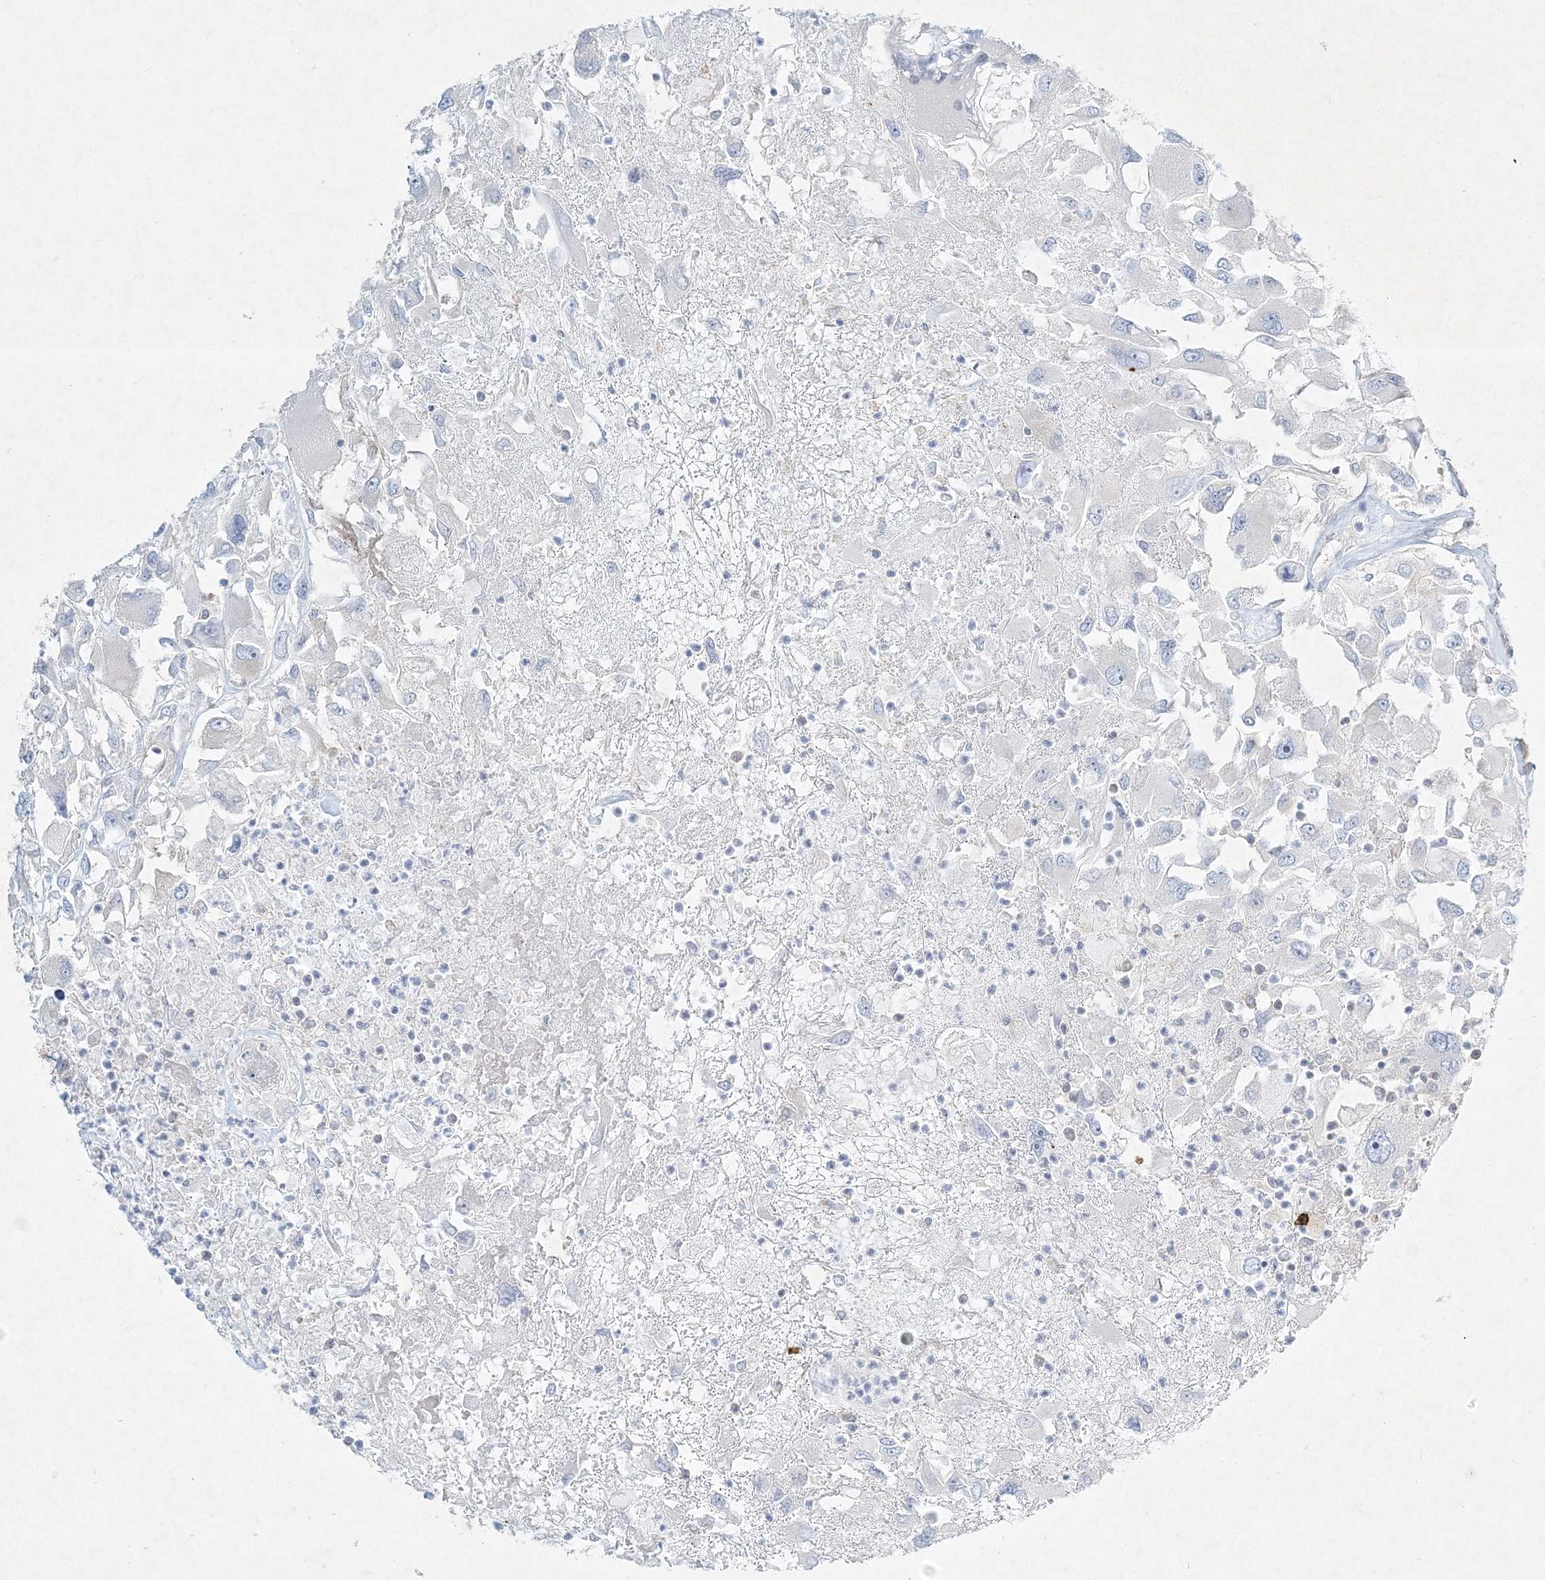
{"staining": {"intensity": "negative", "quantity": "none", "location": "none"}, "tissue": "renal cancer", "cell_type": "Tumor cells", "image_type": "cancer", "snomed": [{"axis": "morphology", "description": "Adenocarcinoma, NOS"}, {"axis": "topography", "description": "Kidney"}], "caption": "The IHC histopathology image has no significant positivity in tumor cells of renal cancer (adenocarcinoma) tissue.", "gene": "STK11IP", "patient": {"sex": "female", "age": 52}}